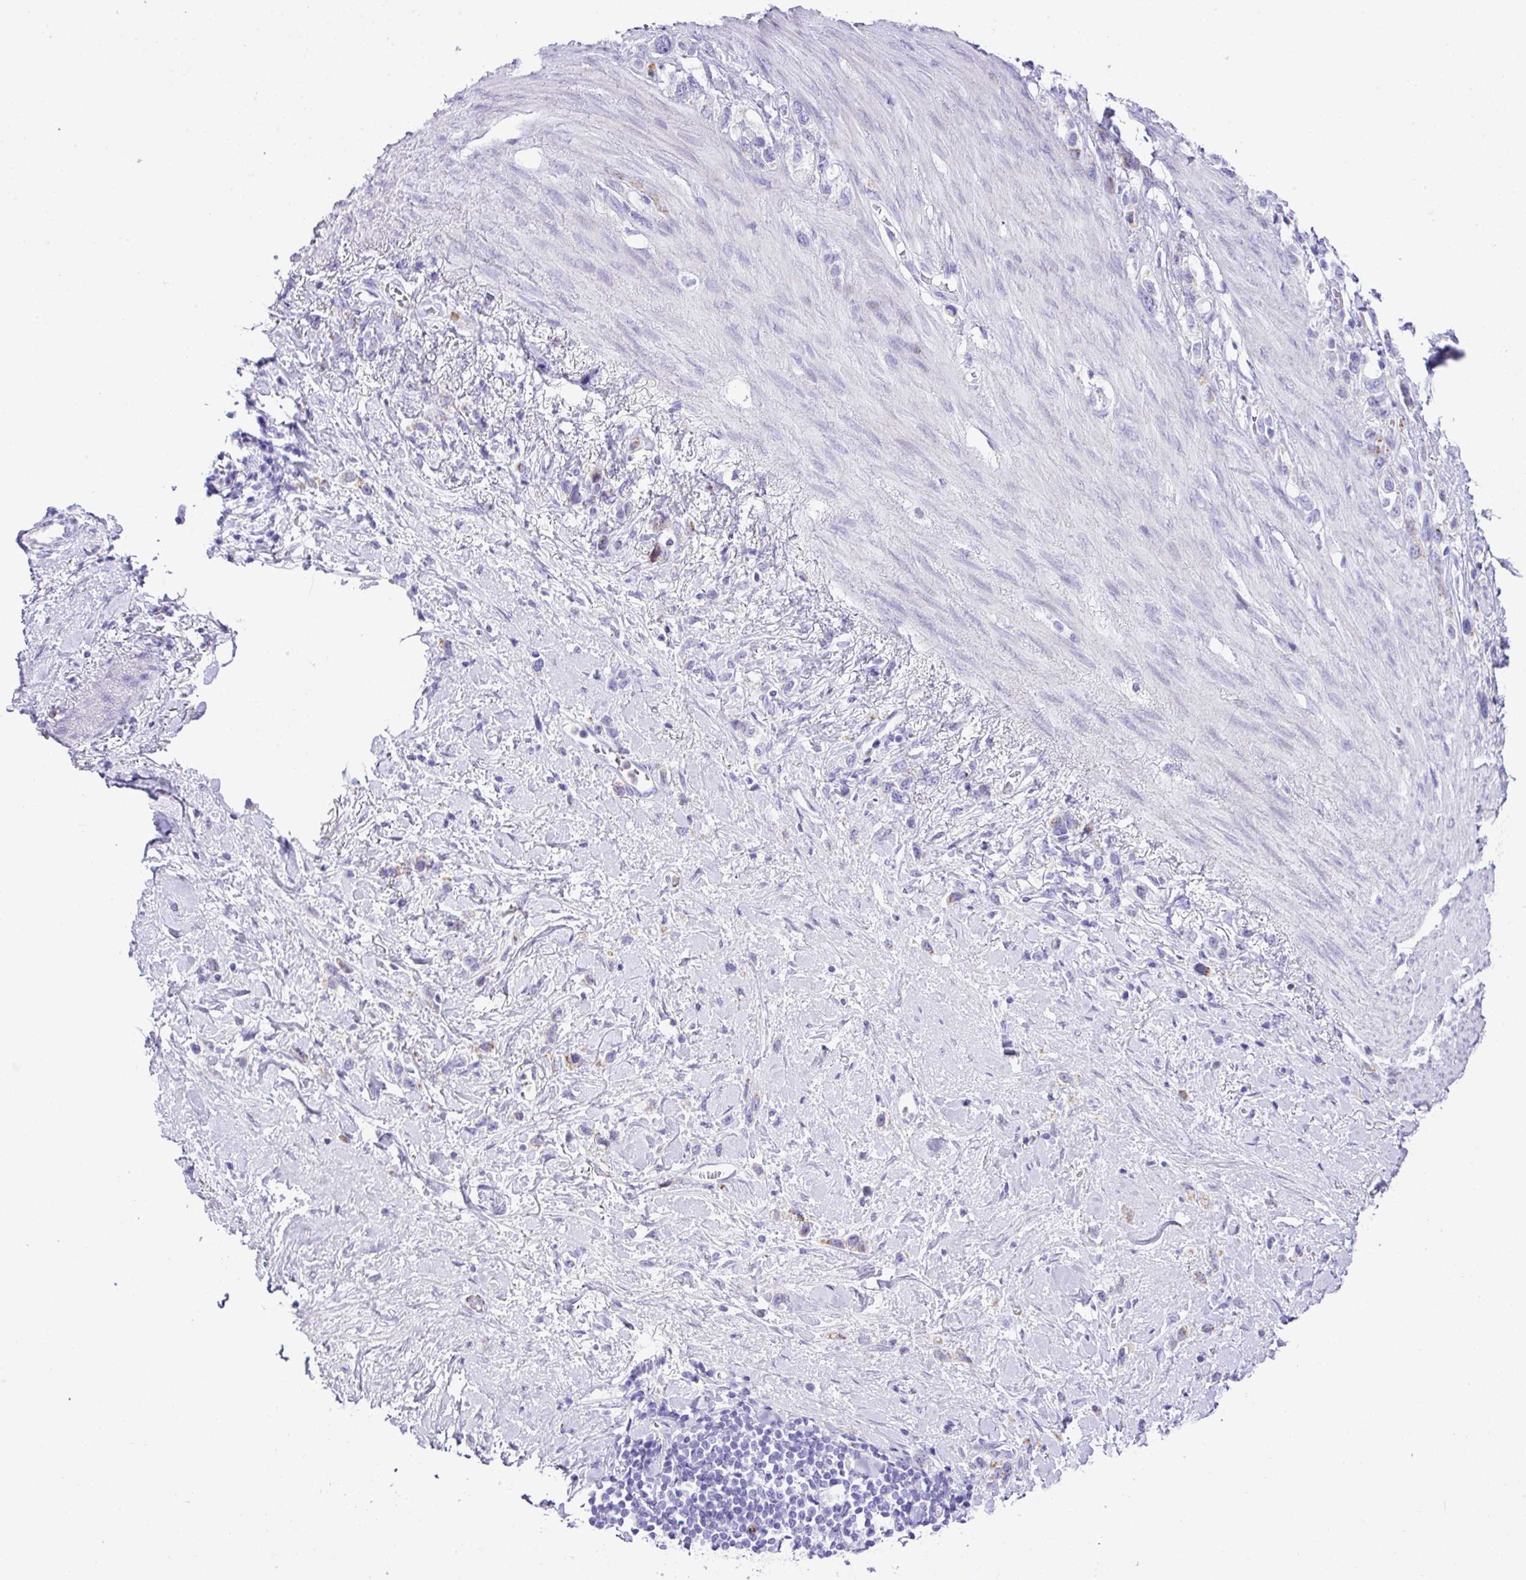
{"staining": {"intensity": "negative", "quantity": "none", "location": "none"}, "tissue": "stomach cancer", "cell_type": "Tumor cells", "image_type": "cancer", "snomed": [{"axis": "morphology", "description": "Adenocarcinoma, NOS"}, {"axis": "topography", "description": "Stomach"}], "caption": "DAB immunohistochemical staining of human stomach cancer displays no significant positivity in tumor cells. (Brightfield microscopy of DAB IHC at high magnification).", "gene": "RCAN2", "patient": {"sex": "female", "age": 65}}